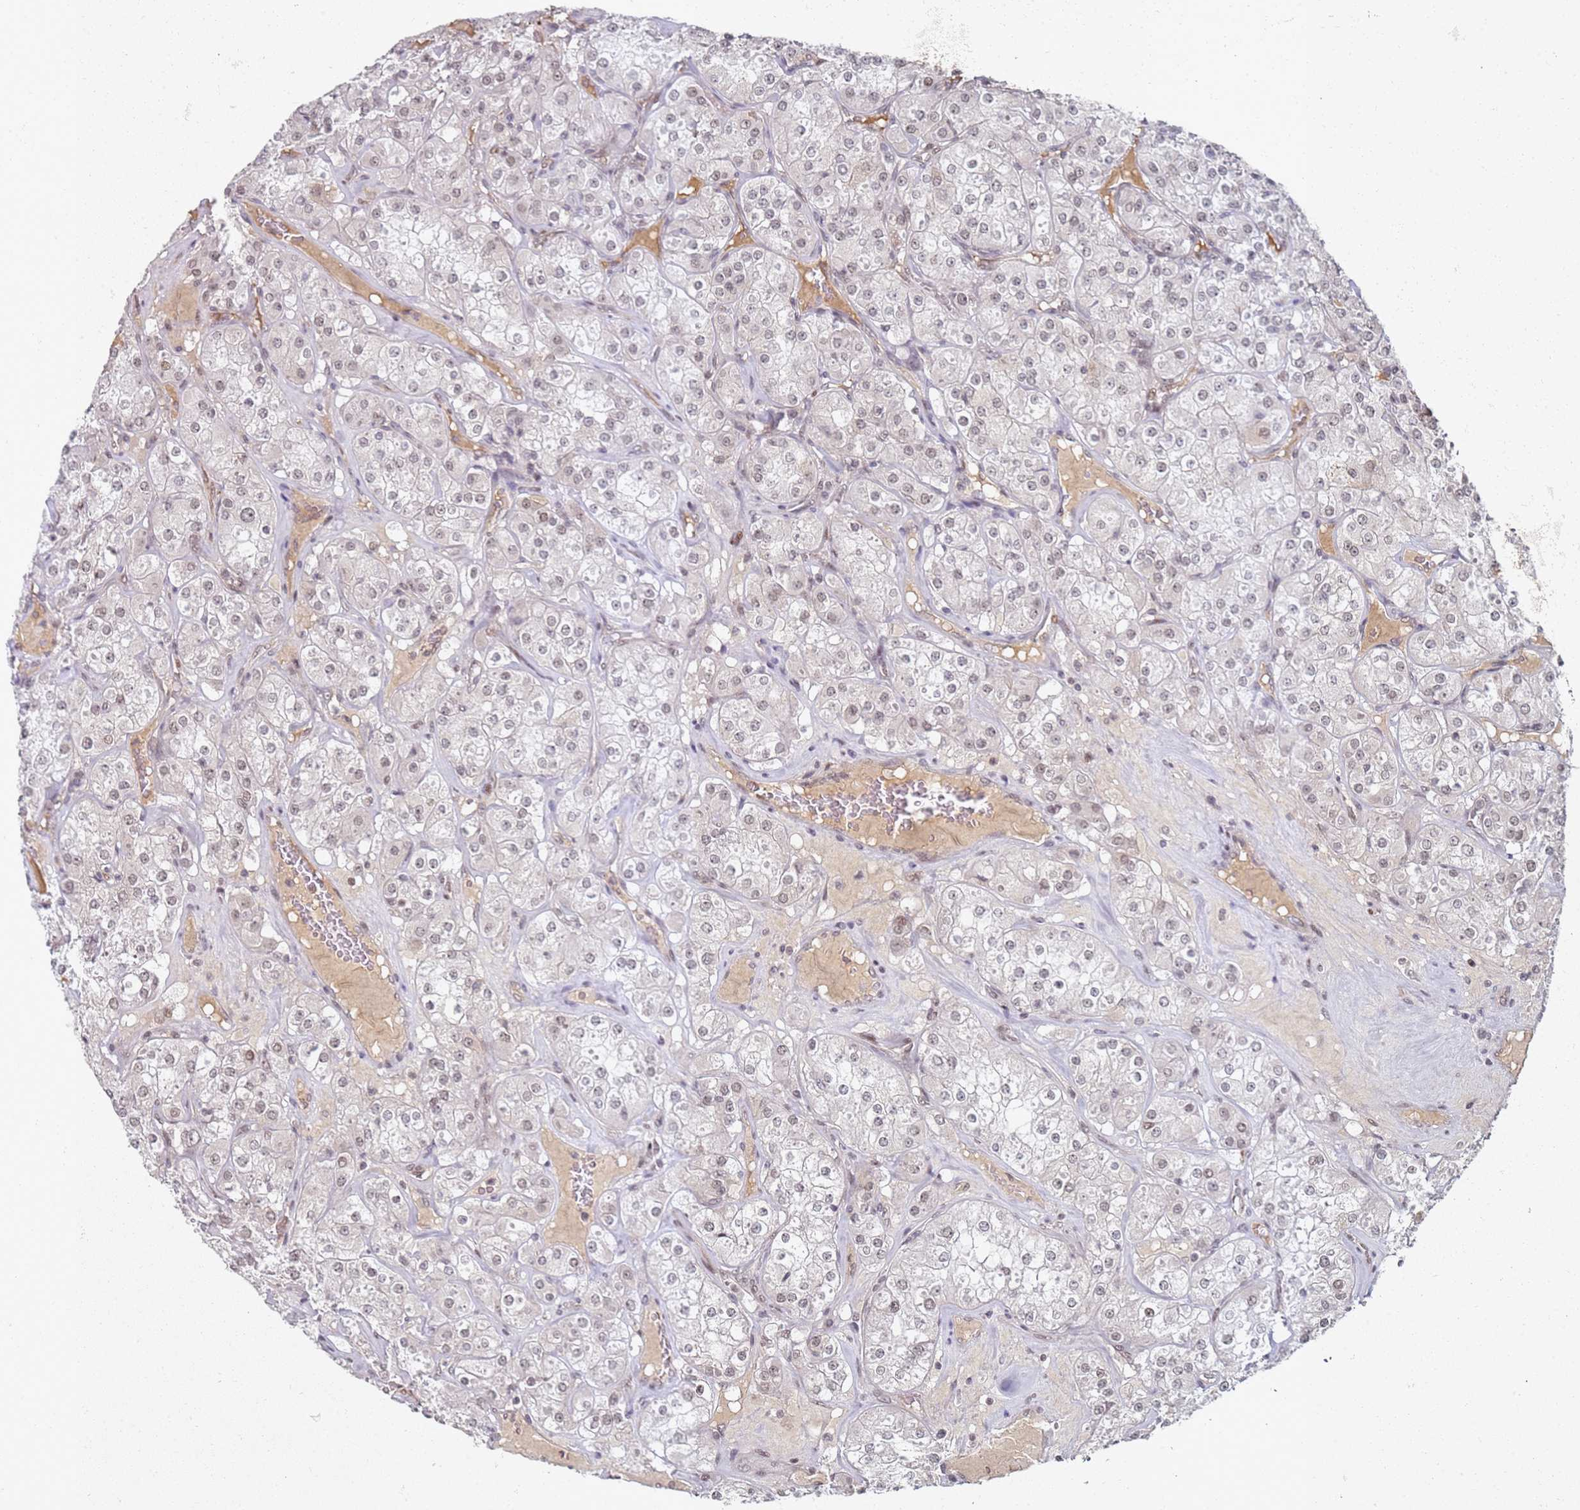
{"staining": {"intensity": "weak", "quantity": ">75%", "location": "nuclear"}, "tissue": "renal cancer", "cell_type": "Tumor cells", "image_type": "cancer", "snomed": [{"axis": "morphology", "description": "Adenocarcinoma, NOS"}, {"axis": "topography", "description": "Kidney"}], "caption": "Brown immunohistochemical staining in adenocarcinoma (renal) displays weak nuclear expression in about >75% of tumor cells.", "gene": "ATF6B", "patient": {"sex": "male", "age": 77}}